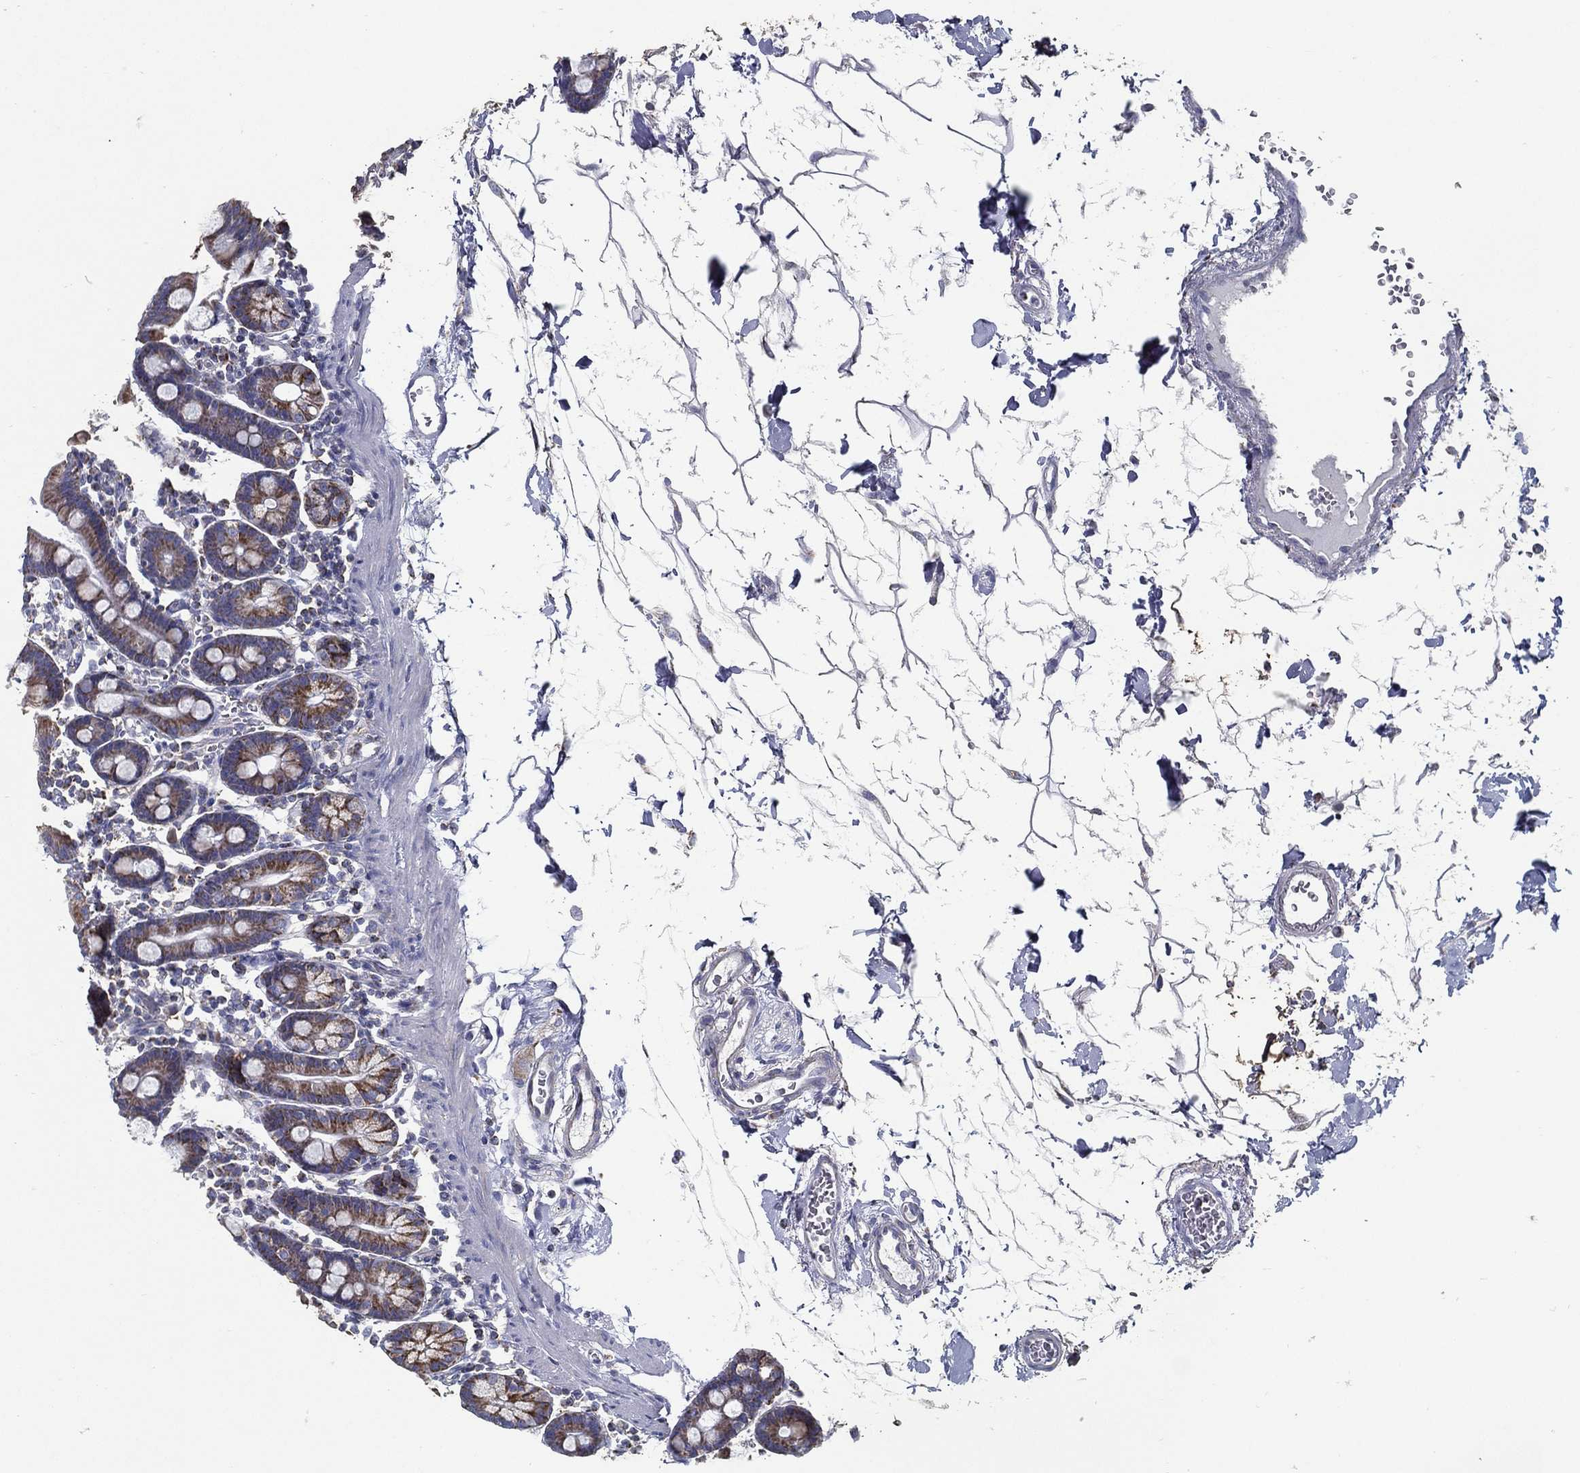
{"staining": {"intensity": "moderate", "quantity": "25%-75%", "location": "cytoplasmic/membranous"}, "tissue": "duodenum", "cell_type": "Glandular cells", "image_type": "normal", "snomed": [{"axis": "morphology", "description": "Normal tissue, NOS"}, {"axis": "topography", "description": "Duodenum"}], "caption": "Immunohistochemical staining of benign duodenum shows 25%-75% levels of moderate cytoplasmic/membranous protein expression in approximately 25%-75% of glandular cells. (DAB IHC, brown staining for protein, blue staining for nuclei).", "gene": "SFXN1", "patient": {"sex": "male", "age": 59}}